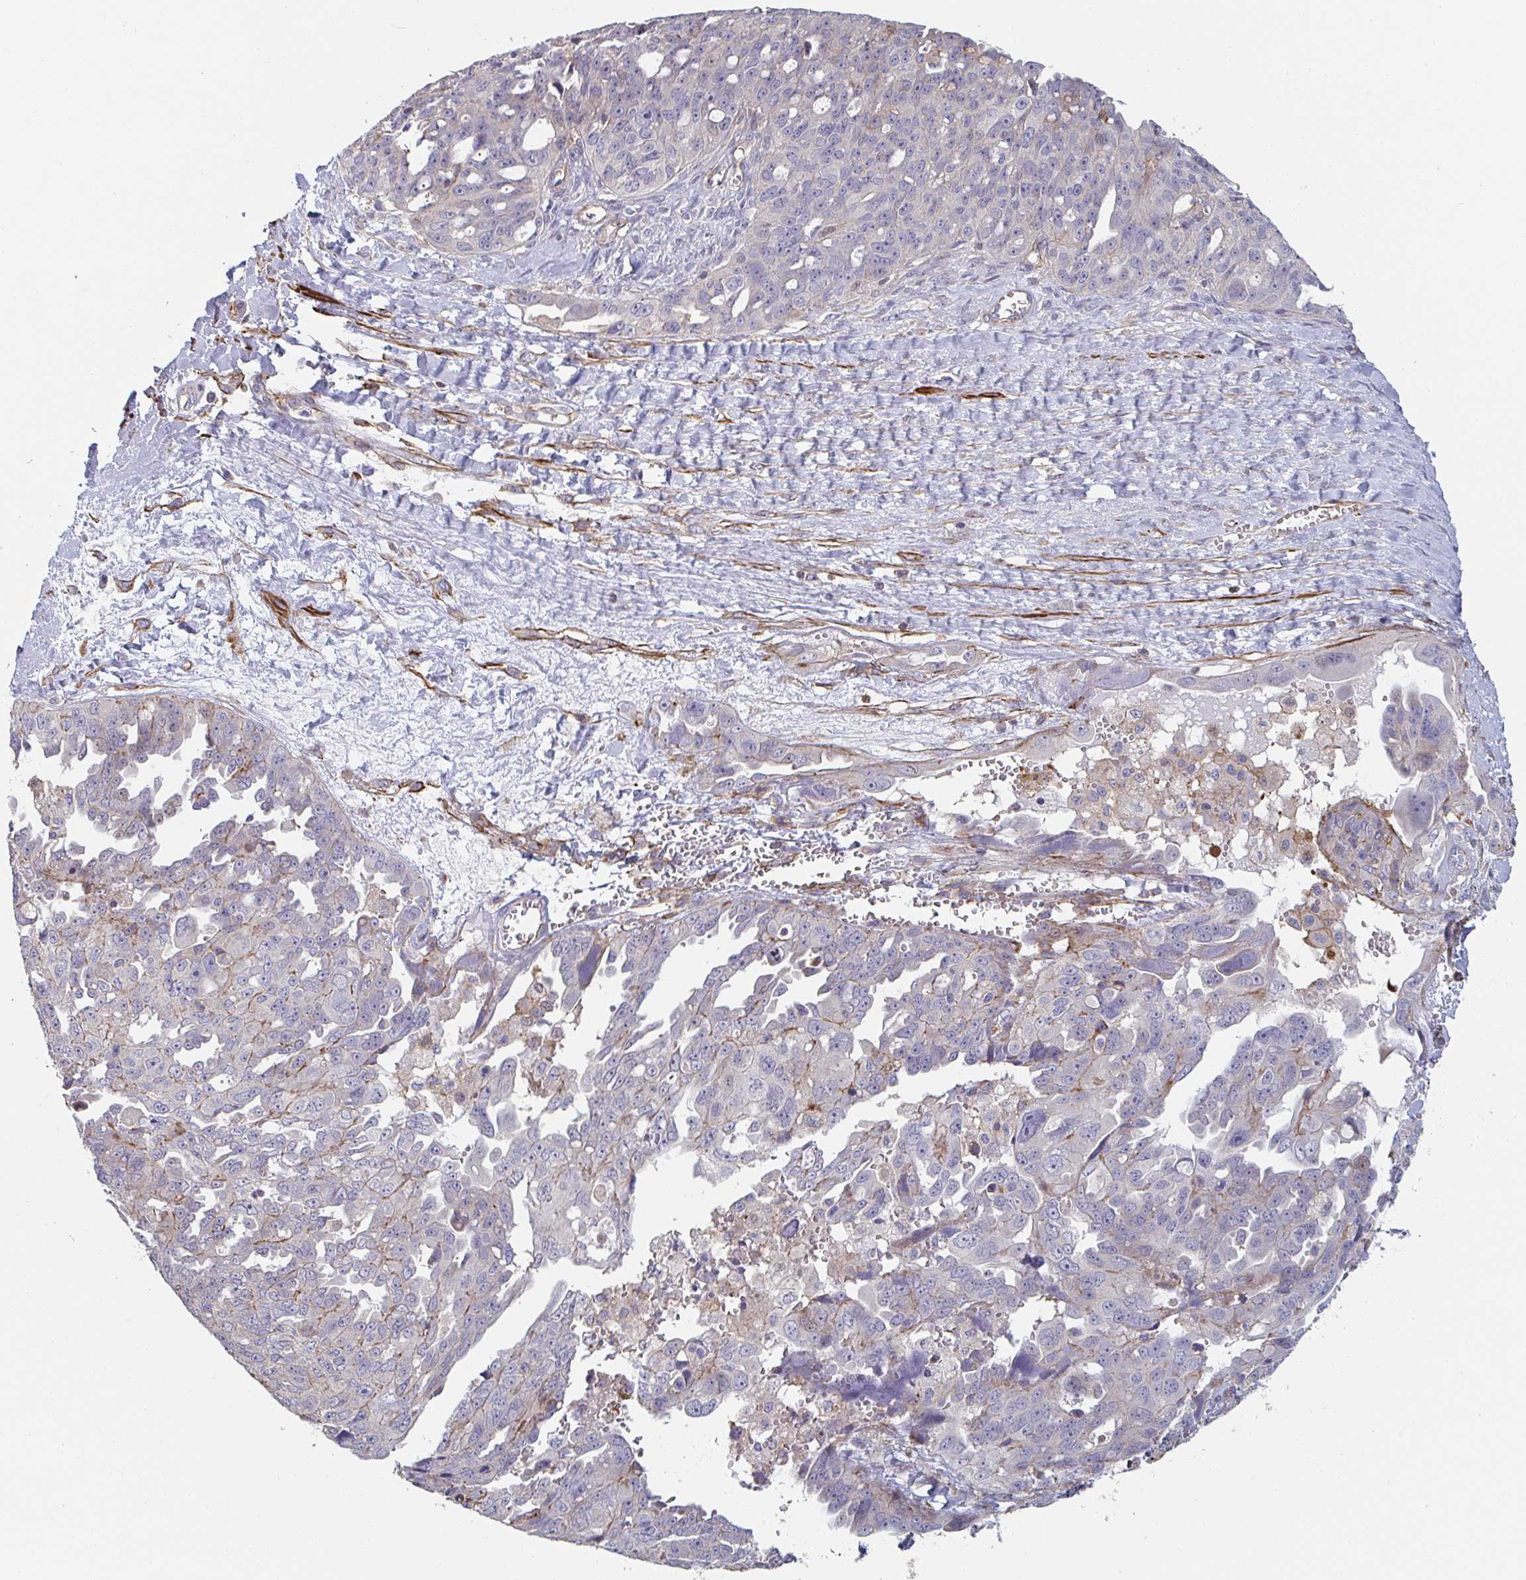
{"staining": {"intensity": "weak", "quantity": "<25%", "location": "cytoplasmic/membranous"}, "tissue": "ovarian cancer", "cell_type": "Tumor cells", "image_type": "cancer", "snomed": [{"axis": "morphology", "description": "Carcinoma, endometroid"}, {"axis": "topography", "description": "Ovary"}], "caption": "Tumor cells show no significant protein staining in endometroid carcinoma (ovarian).", "gene": "FZD2", "patient": {"sex": "female", "age": 70}}